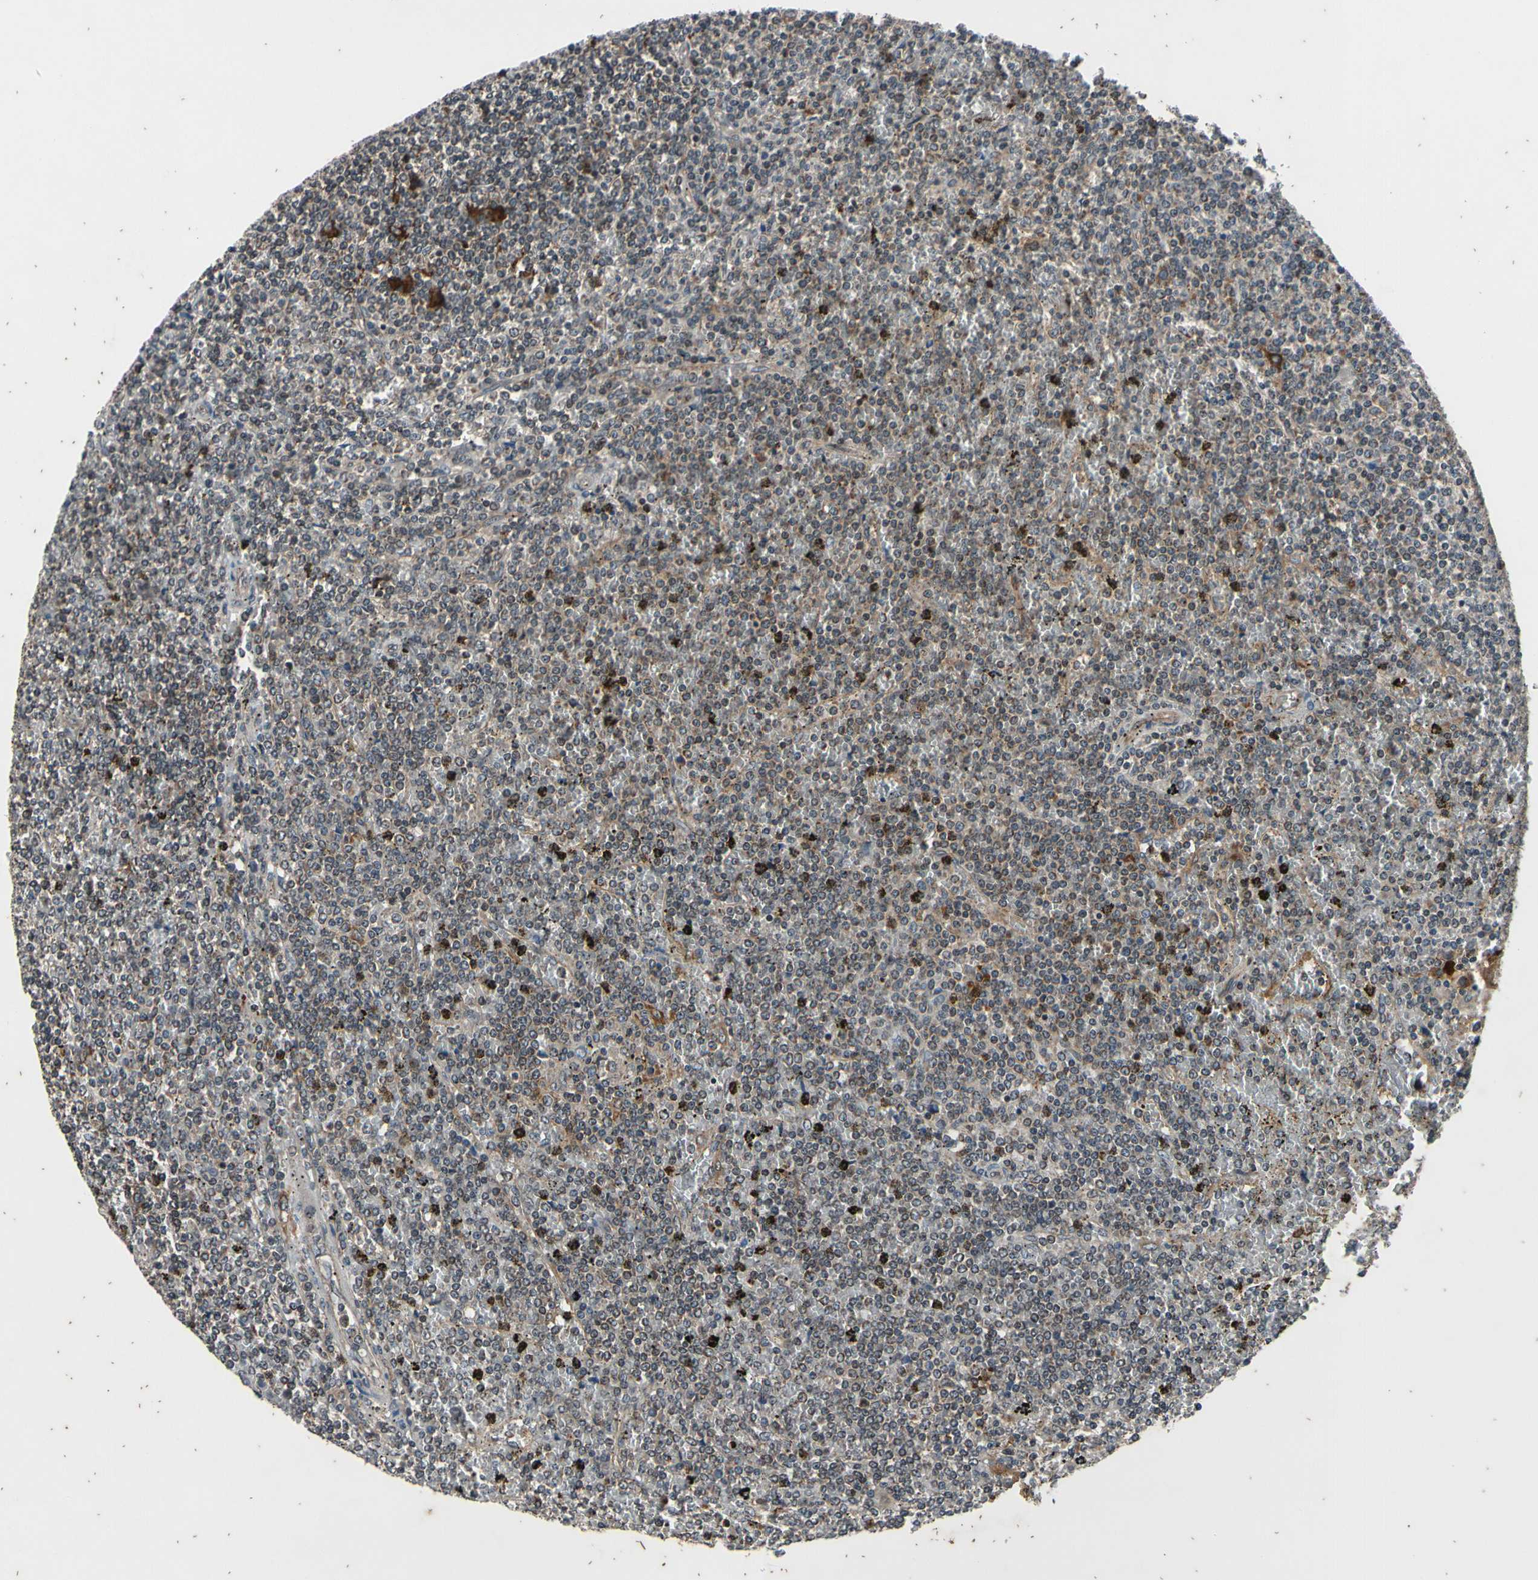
{"staining": {"intensity": "moderate", "quantity": "<25%", "location": "cytoplasmic/membranous"}, "tissue": "lymphoma", "cell_type": "Tumor cells", "image_type": "cancer", "snomed": [{"axis": "morphology", "description": "Malignant lymphoma, non-Hodgkin's type, Low grade"}, {"axis": "topography", "description": "Spleen"}], "caption": "IHC staining of lymphoma, which exhibits low levels of moderate cytoplasmic/membranous expression in approximately <25% of tumor cells indicating moderate cytoplasmic/membranous protein positivity. The staining was performed using DAB (brown) for protein detection and nuclei were counterstained in hematoxylin (blue).", "gene": "MBTPS2", "patient": {"sex": "female", "age": 19}}